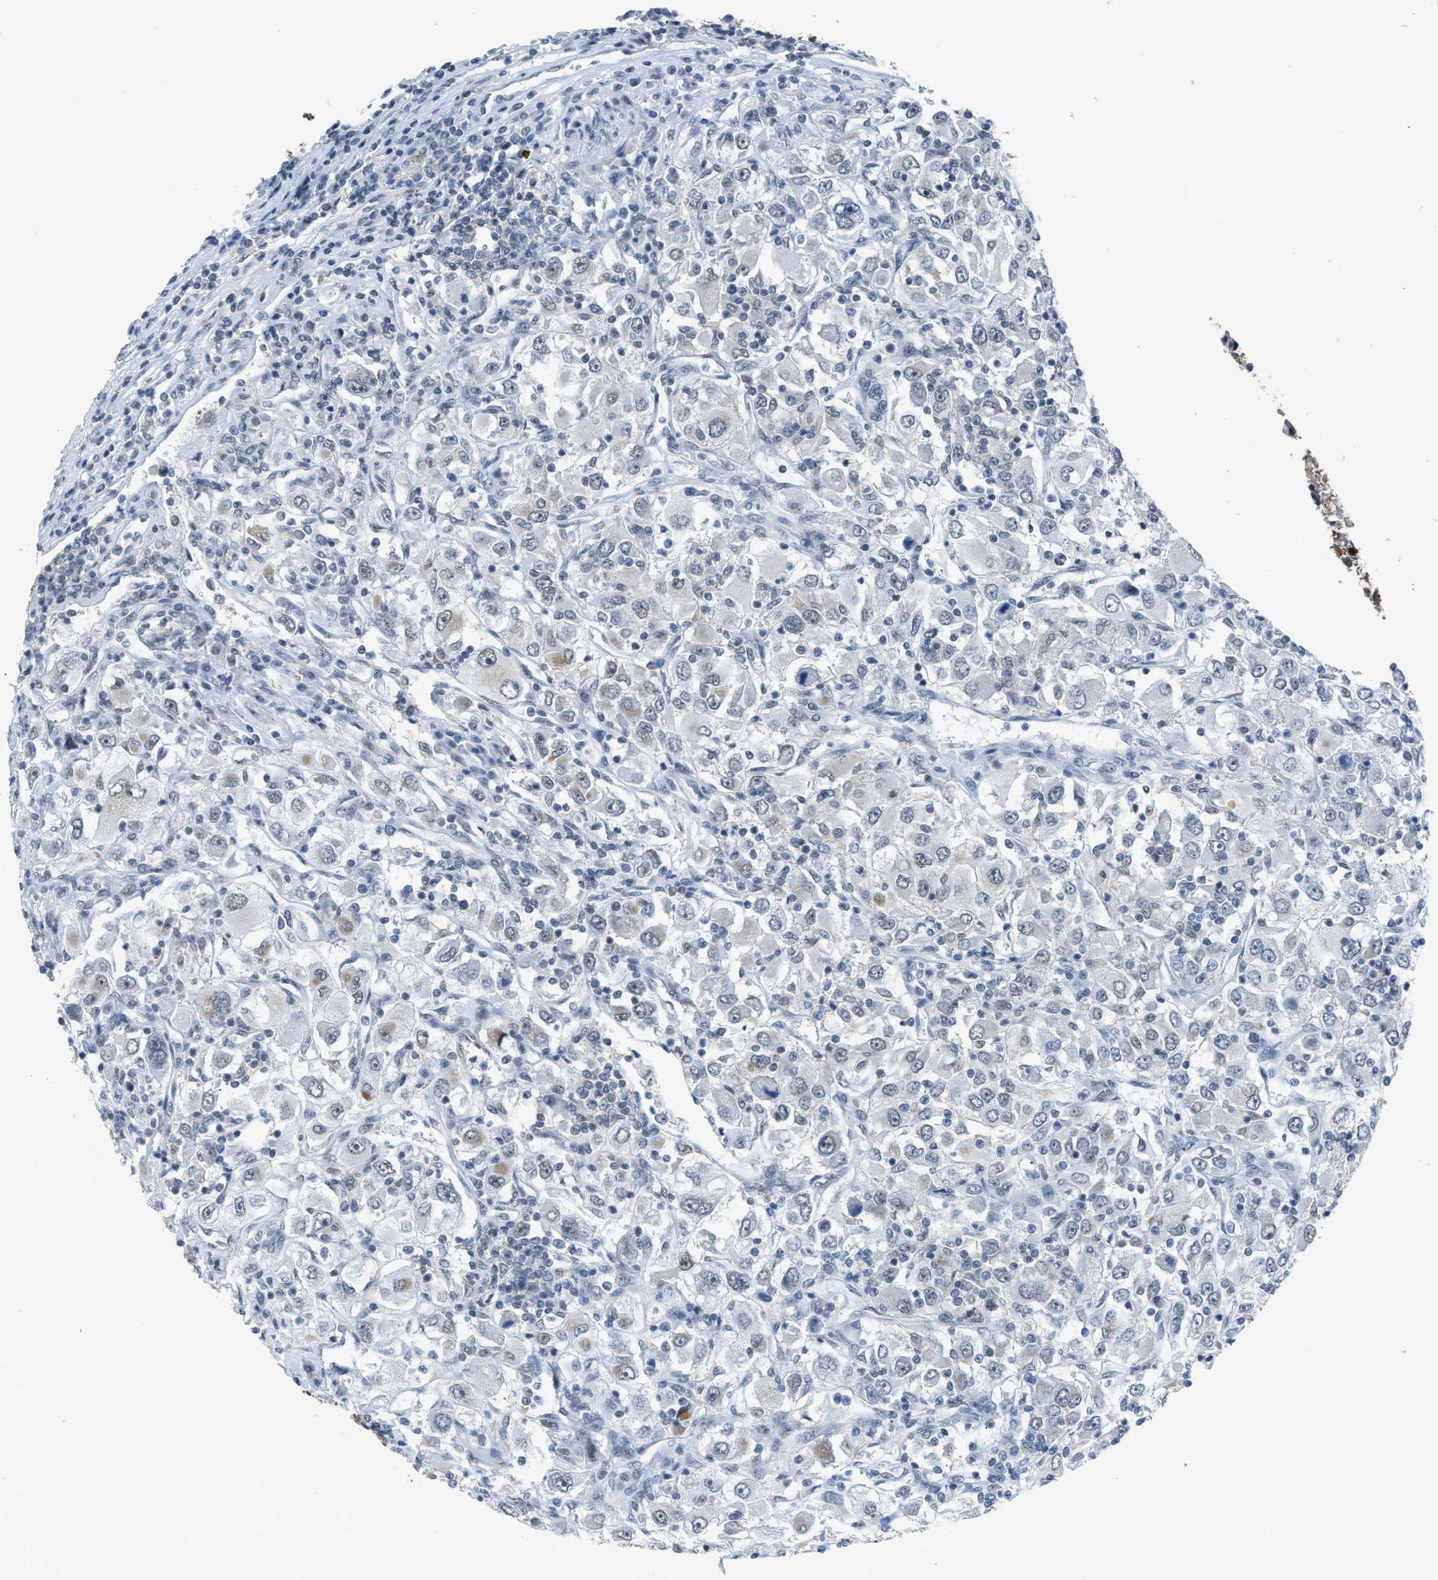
{"staining": {"intensity": "negative", "quantity": "none", "location": "none"}, "tissue": "renal cancer", "cell_type": "Tumor cells", "image_type": "cancer", "snomed": [{"axis": "morphology", "description": "Adenocarcinoma, NOS"}, {"axis": "topography", "description": "Kidney"}], "caption": "An immunohistochemistry (IHC) micrograph of renal cancer (adenocarcinoma) is shown. There is no staining in tumor cells of renal cancer (adenocarcinoma).", "gene": "ANAPC11", "patient": {"sex": "female", "age": 52}}